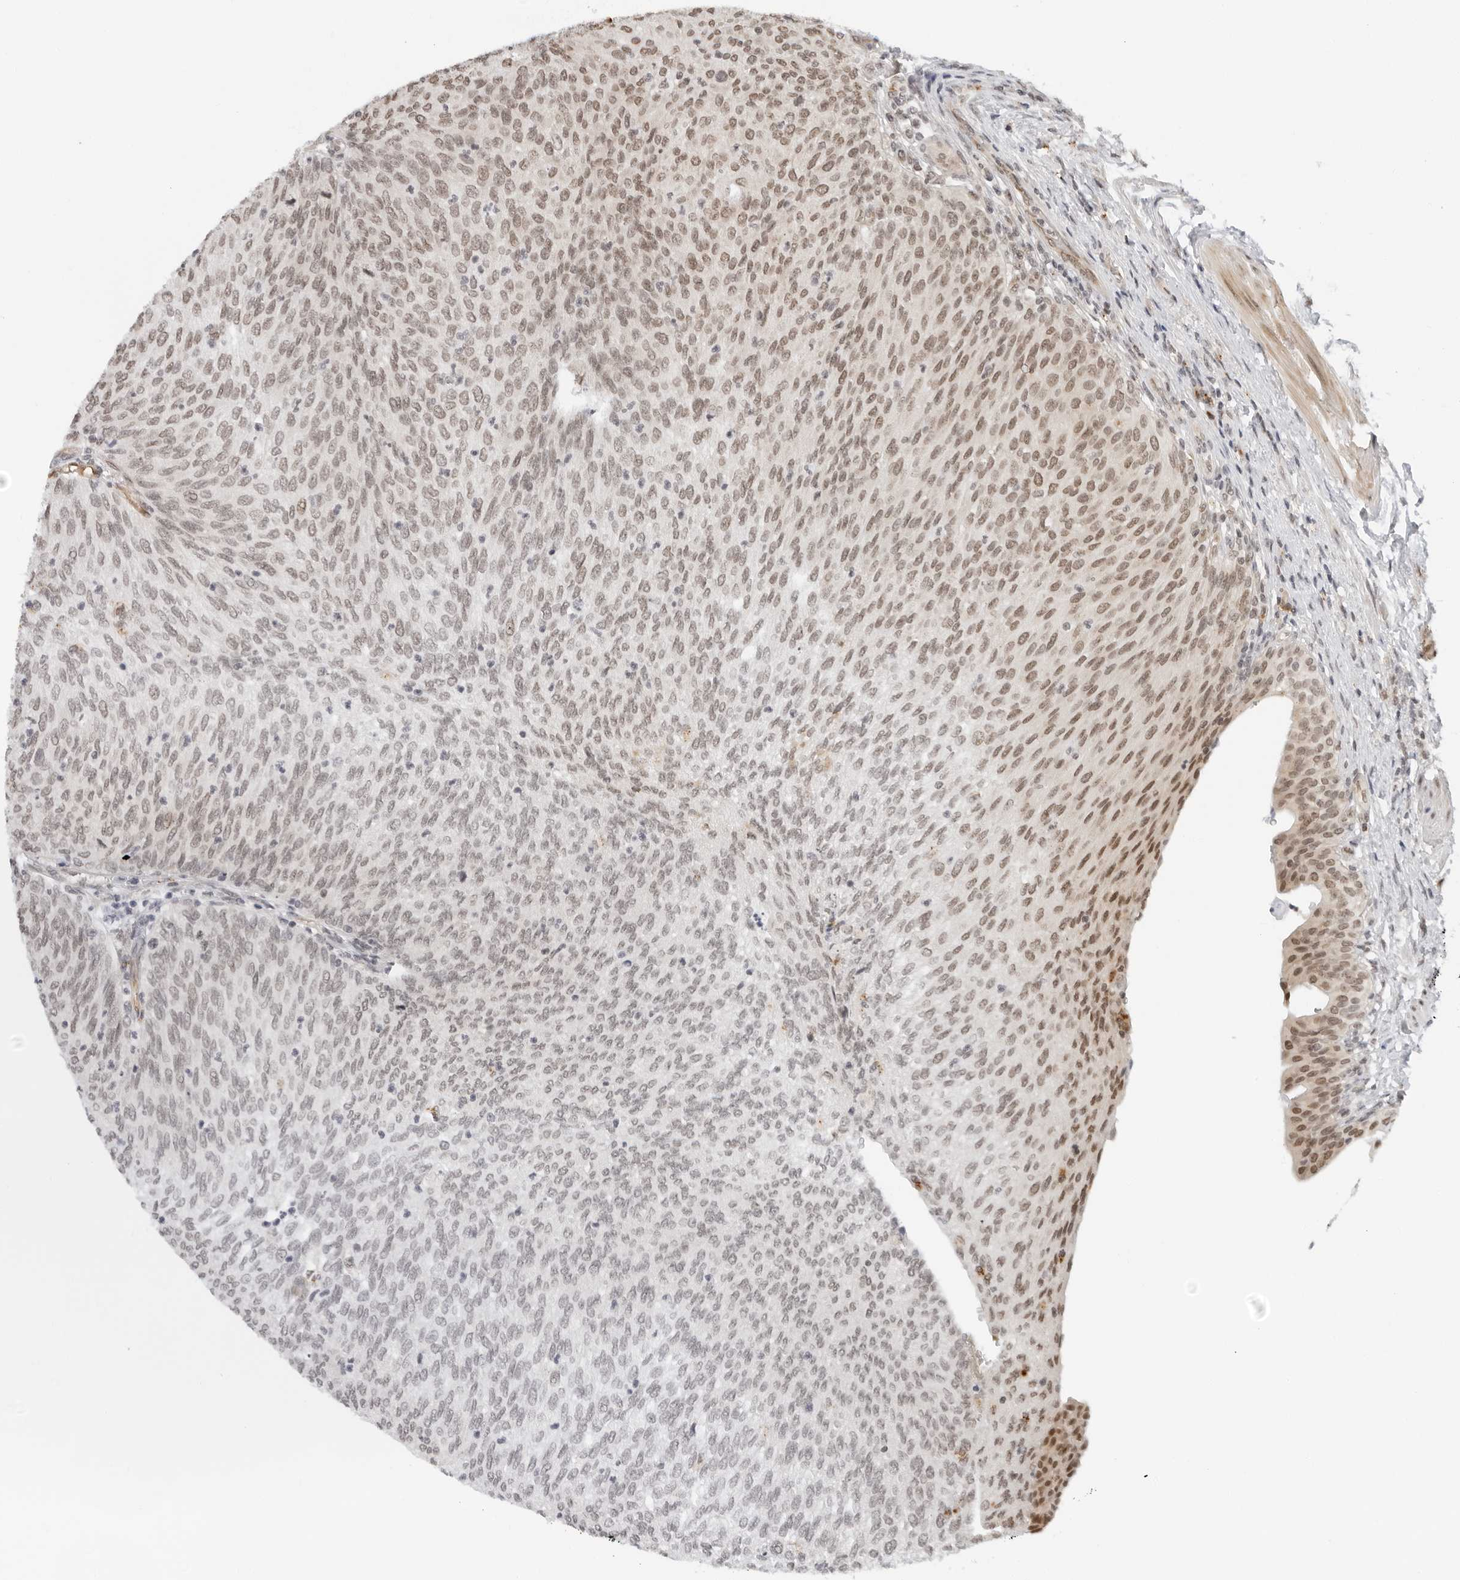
{"staining": {"intensity": "moderate", "quantity": "<25%", "location": "nuclear"}, "tissue": "urothelial cancer", "cell_type": "Tumor cells", "image_type": "cancer", "snomed": [{"axis": "morphology", "description": "Urothelial carcinoma, Low grade"}, {"axis": "topography", "description": "Urinary bladder"}], "caption": "Protein expression analysis of human urothelial carcinoma (low-grade) reveals moderate nuclear staining in approximately <25% of tumor cells.", "gene": "TOX4", "patient": {"sex": "female", "age": 79}}